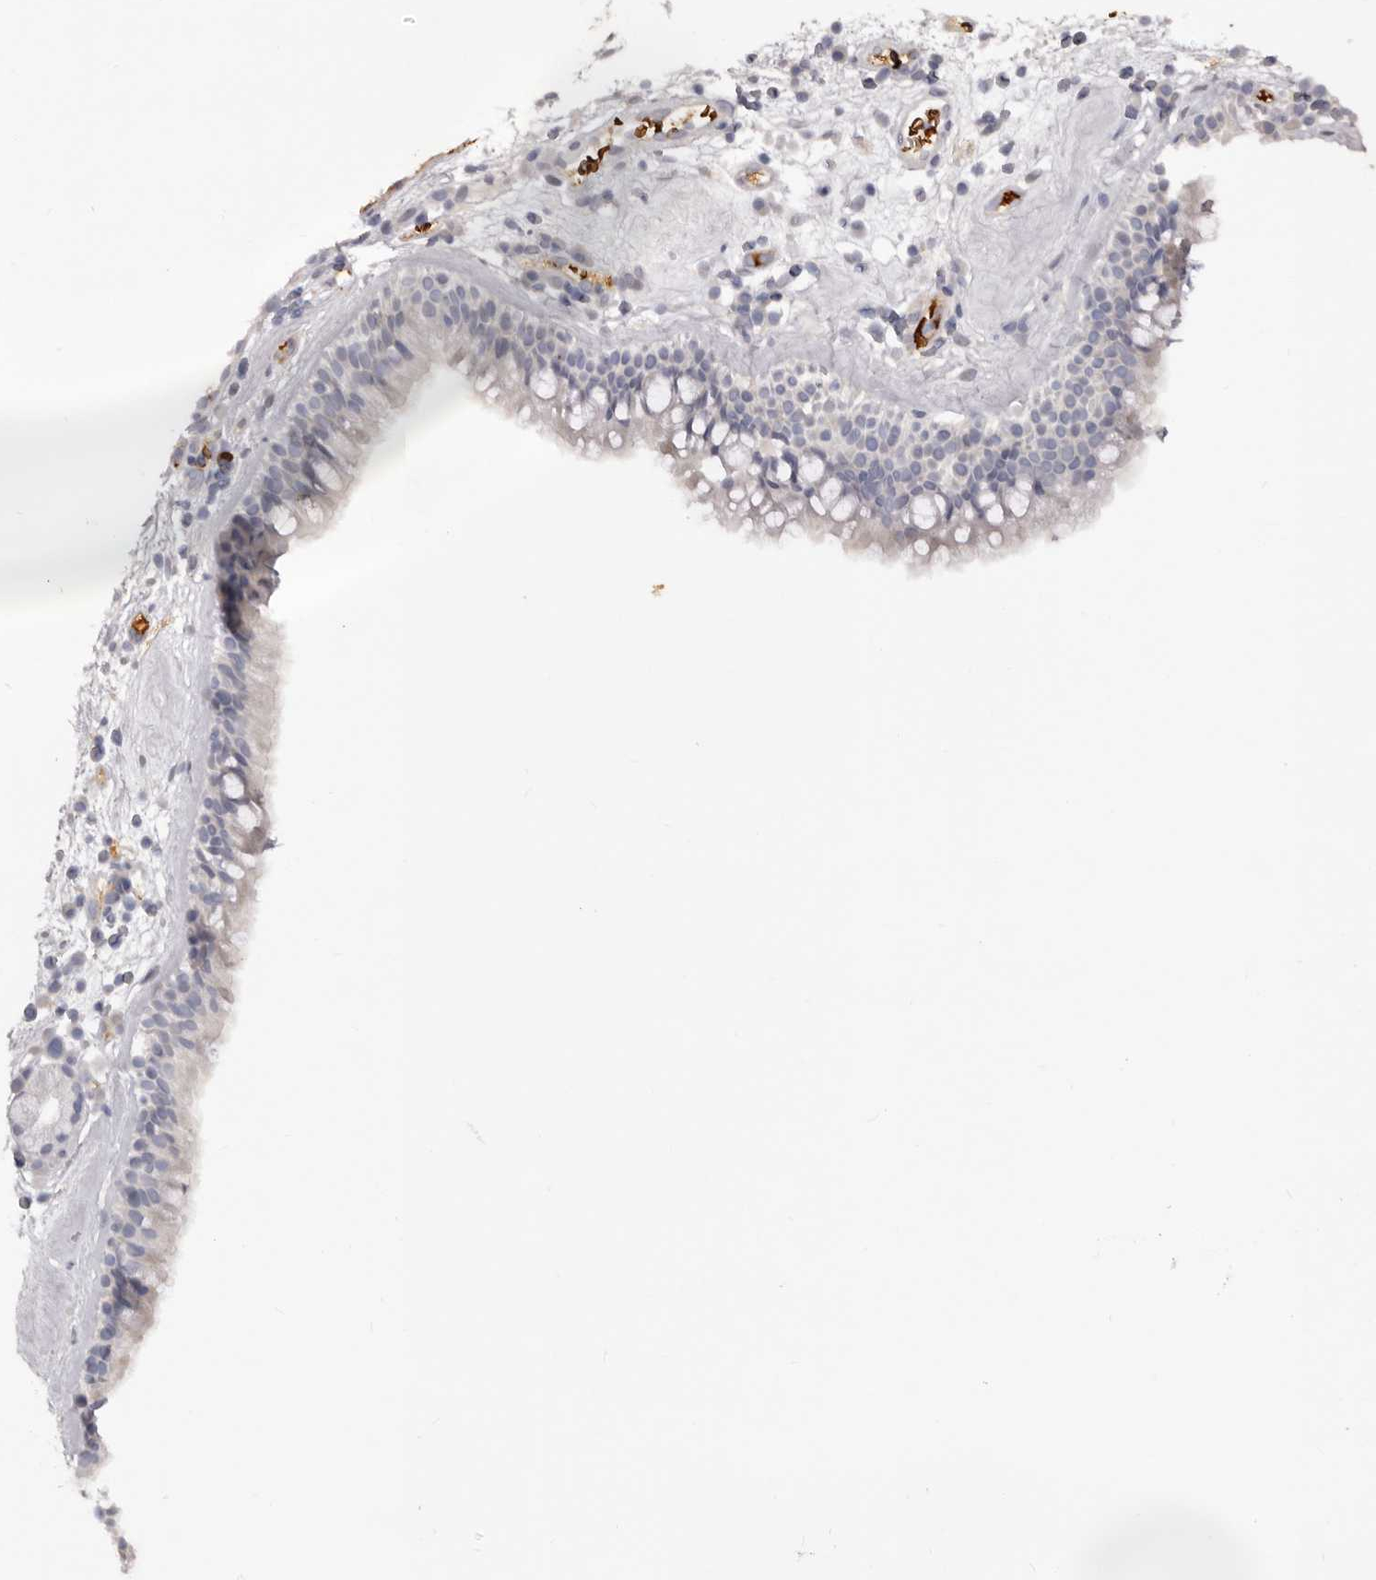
{"staining": {"intensity": "weak", "quantity": "<25%", "location": "cytoplasmic/membranous"}, "tissue": "nasopharynx", "cell_type": "Respiratory epithelial cells", "image_type": "normal", "snomed": [{"axis": "morphology", "description": "Normal tissue, NOS"}, {"axis": "morphology", "description": "Inflammation, NOS"}, {"axis": "morphology", "description": "Malignant melanoma, Metastatic site"}, {"axis": "topography", "description": "Nasopharynx"}], "caption": "IHC histopathology image of normal nasopharynx: human nasopharynx stained with DAB displays no significant protein staining in respiratory epithelial cells. (Immunohistochemistry (ihc), brightfield microscopy, high magnification).", "gene": "TNR", "patient": {"sex": "male", "age": 70}}